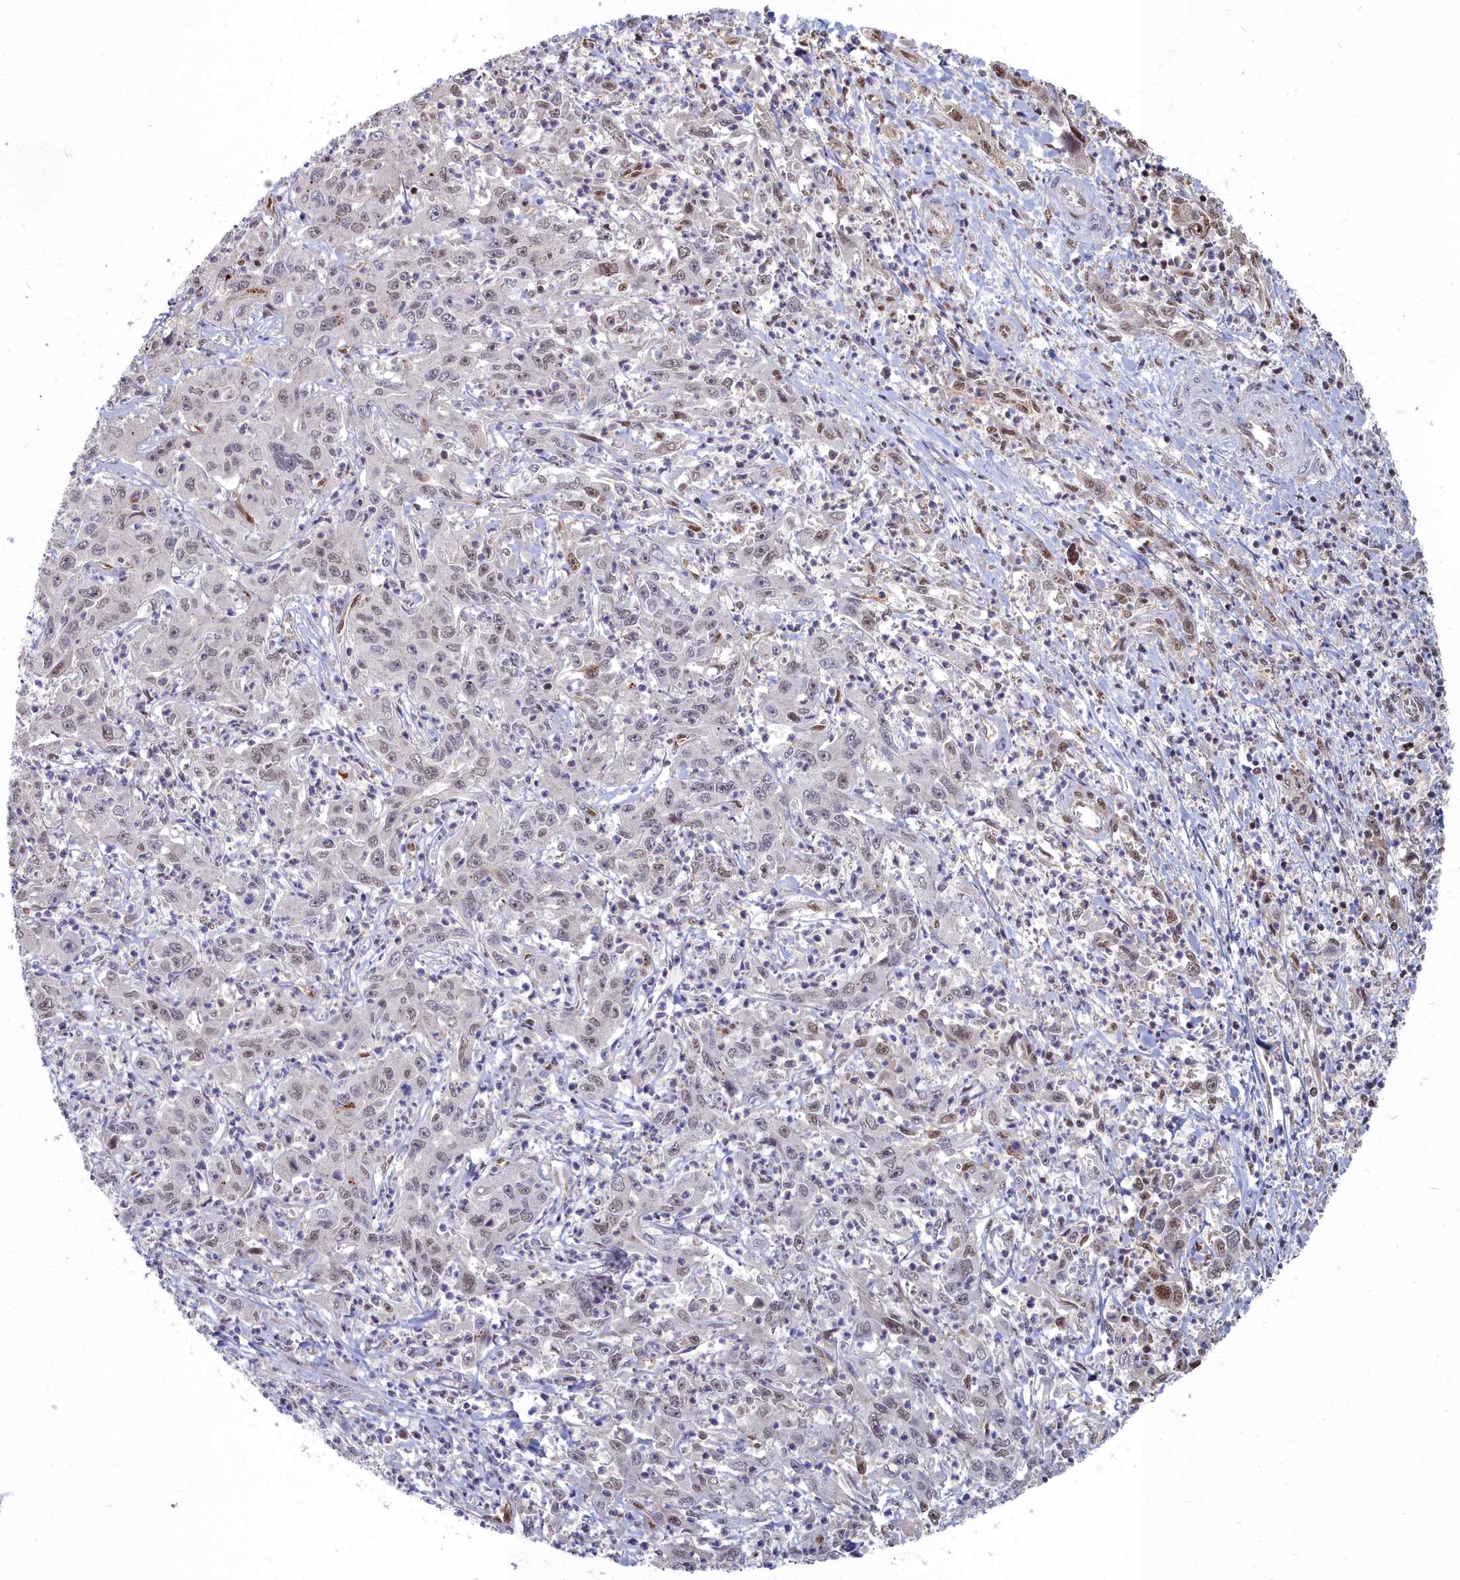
{"staining": {"intensity": "weak", "quantity": "<25%", "location": "nuclear"}, "tissue": "liver cancer", "cell_type": "Tumor cells", "image_type": "cancer", "snomed": [{"axis": "morphology", "description": "Carcinoma, Hepatocellular, NOS"}, {"axis": "topography", "description": "Liver"}], "caption": "High power microscopy photomicrograph of an immunohistochemistry (IHC) histopathology image of liver cancer (hepatocellular carcinoma), revealing no significant expression in tumor cells.", "gene": "RPS27A", "patient": {"sex": "male", "age": 63}}